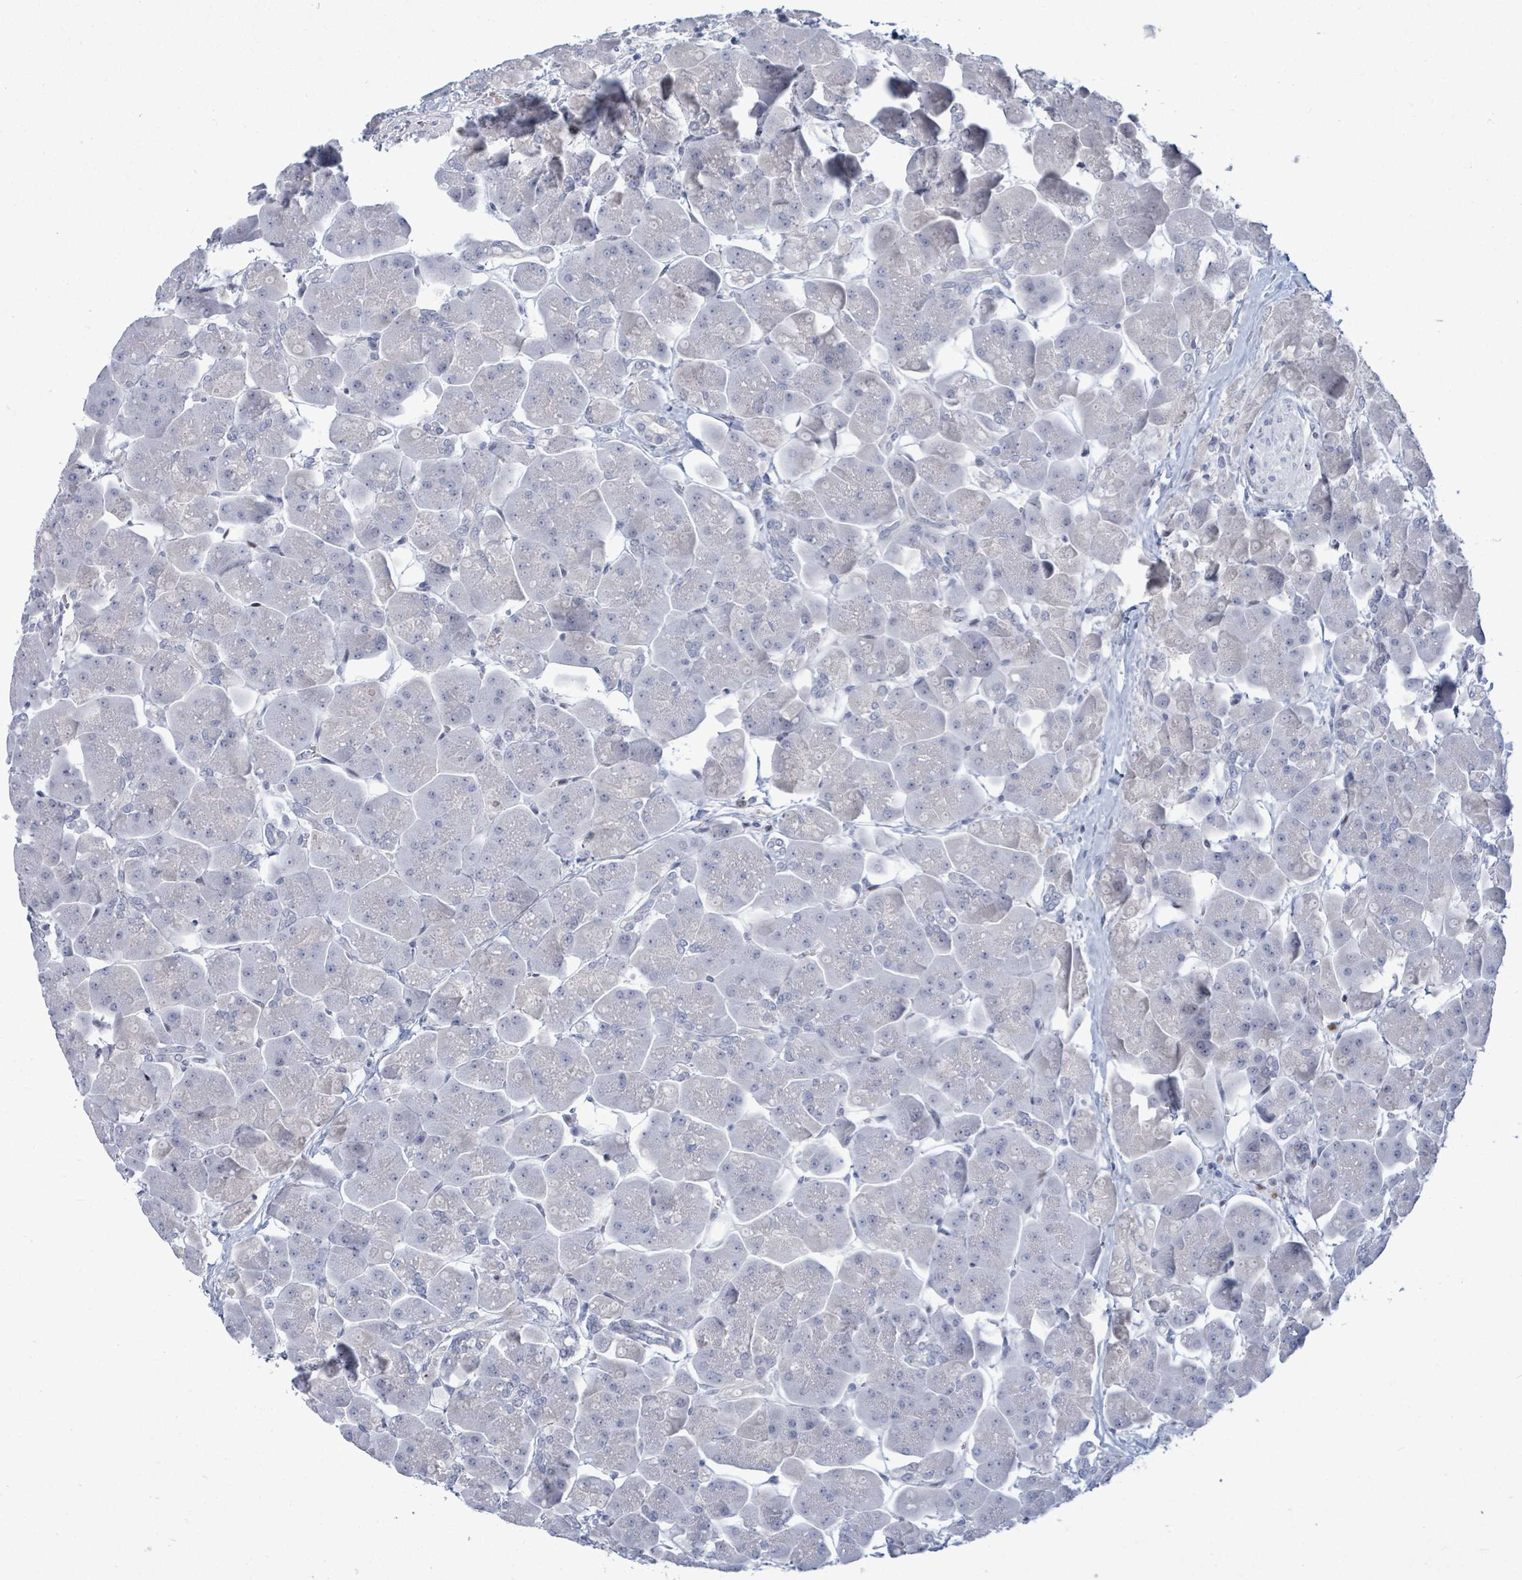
{"staining": {"intensity": "moderate", "quantity": "<25%", "location": "nuclear"}, "tissue": "pancreas", "cell_type": "Exocrine glandular cells", "image_type": "normal", "snomed": [{"axis": "morphology", "description": "Normal tissue, NOS"}, {"axis": "topography", "description": "Pancreas"}], "caption": "Brown immunohistochemical staining in unremarkable pancreas displays moderate nuclear expression in approximately <25% of exocrine glandular cells.", "gene": "MALL", "patient": {"sex": "male", "age": 66}}